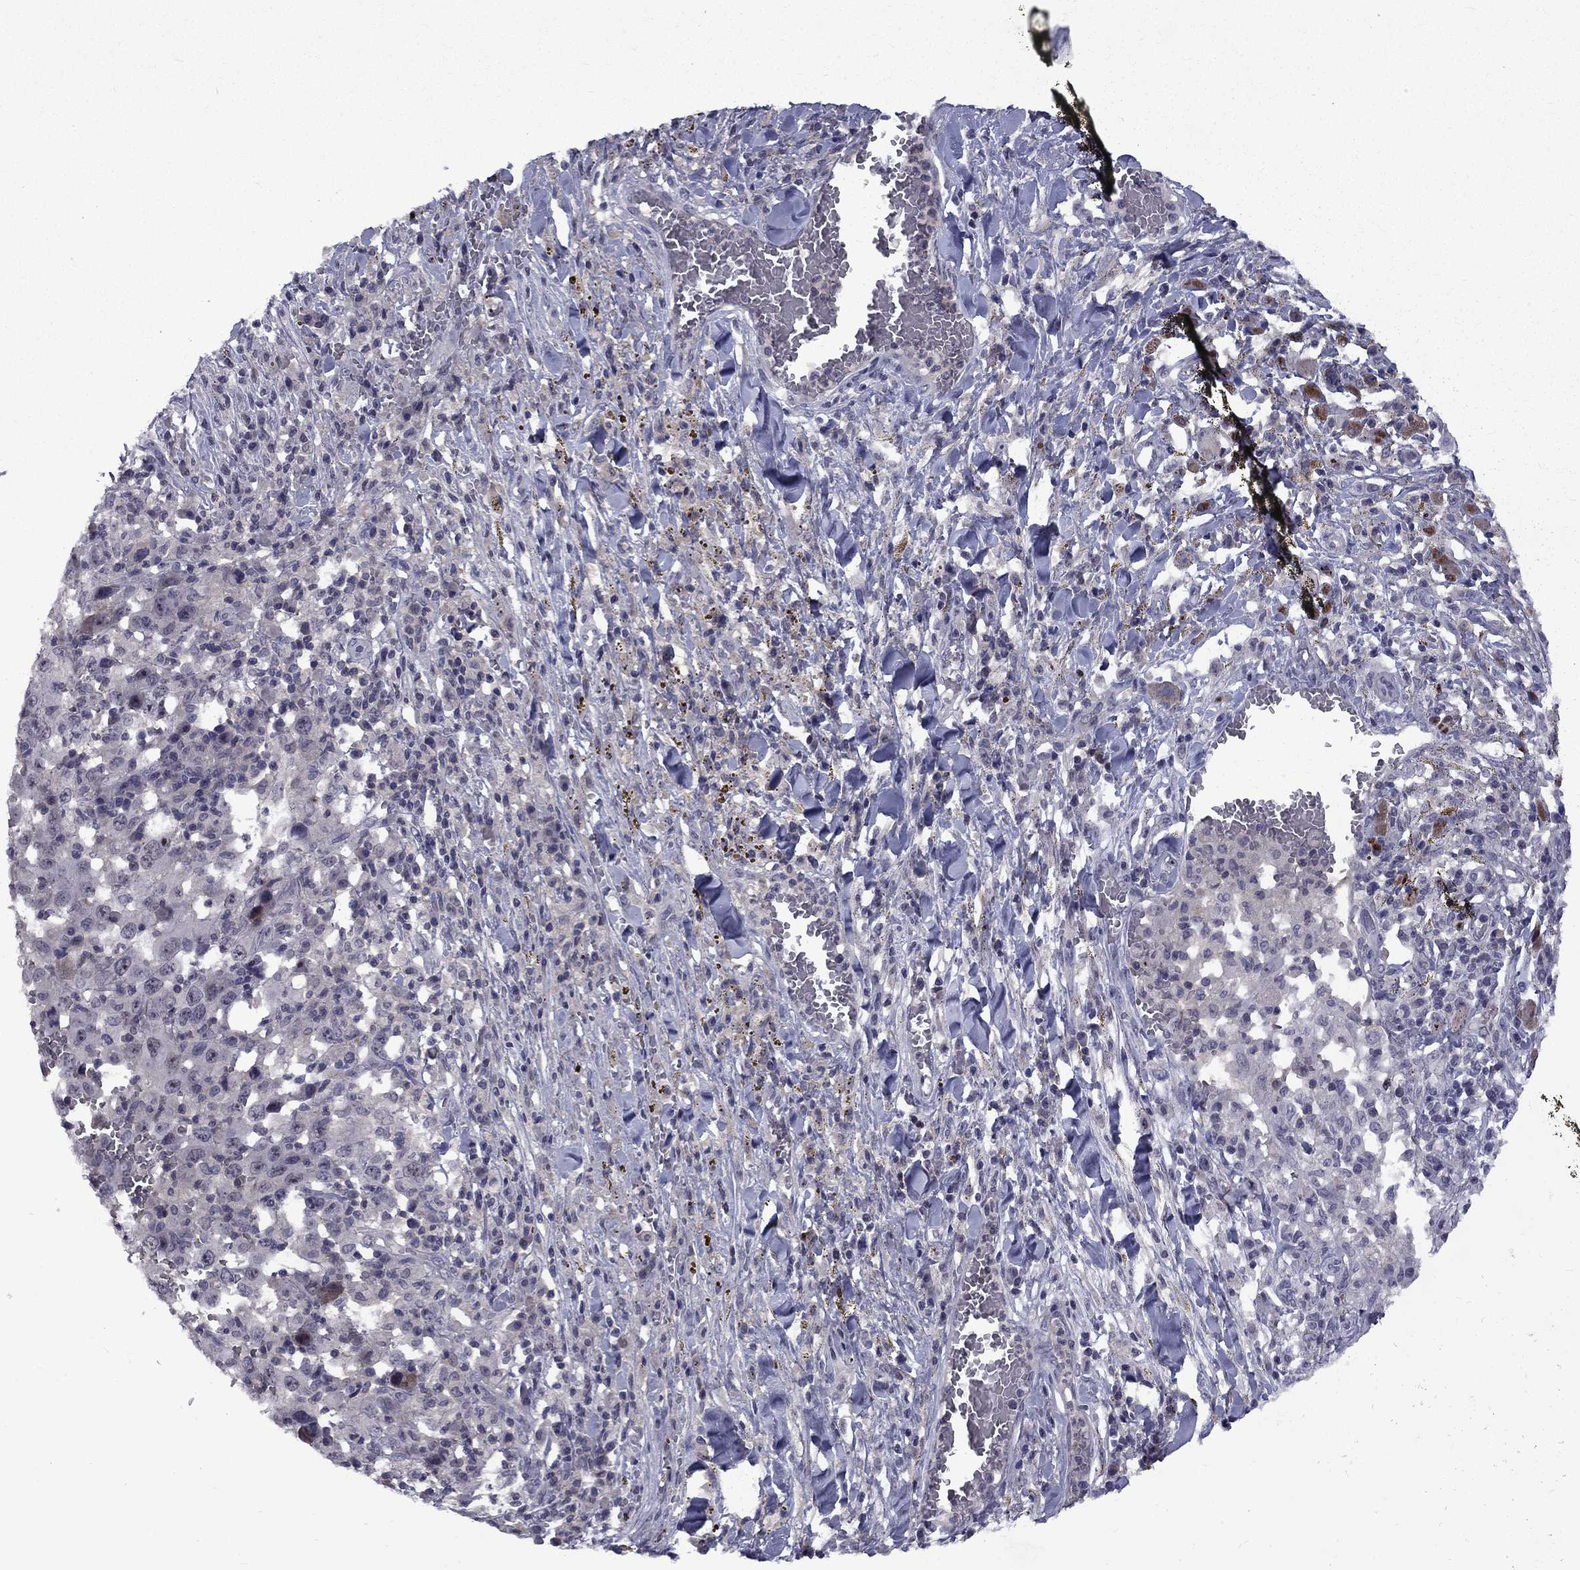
{"staining": {"intensity": "negative", "quantity": "none", "location": "none"}, "tissue": "melanoma", "cell_type": "Tumor cells", "image_type": "cancer", "snomed": [{"axis": "morphology", "description": "Malignant melanoma, NOS"}, {"axis": "topography", "description": "Skin"}], "caption": "DAB immunohistochemical staining of melanoma demonstrates no significant expression in tumor cells.", "gene": "SNTA1", "patient": {"sex": "female", "age": 91}}